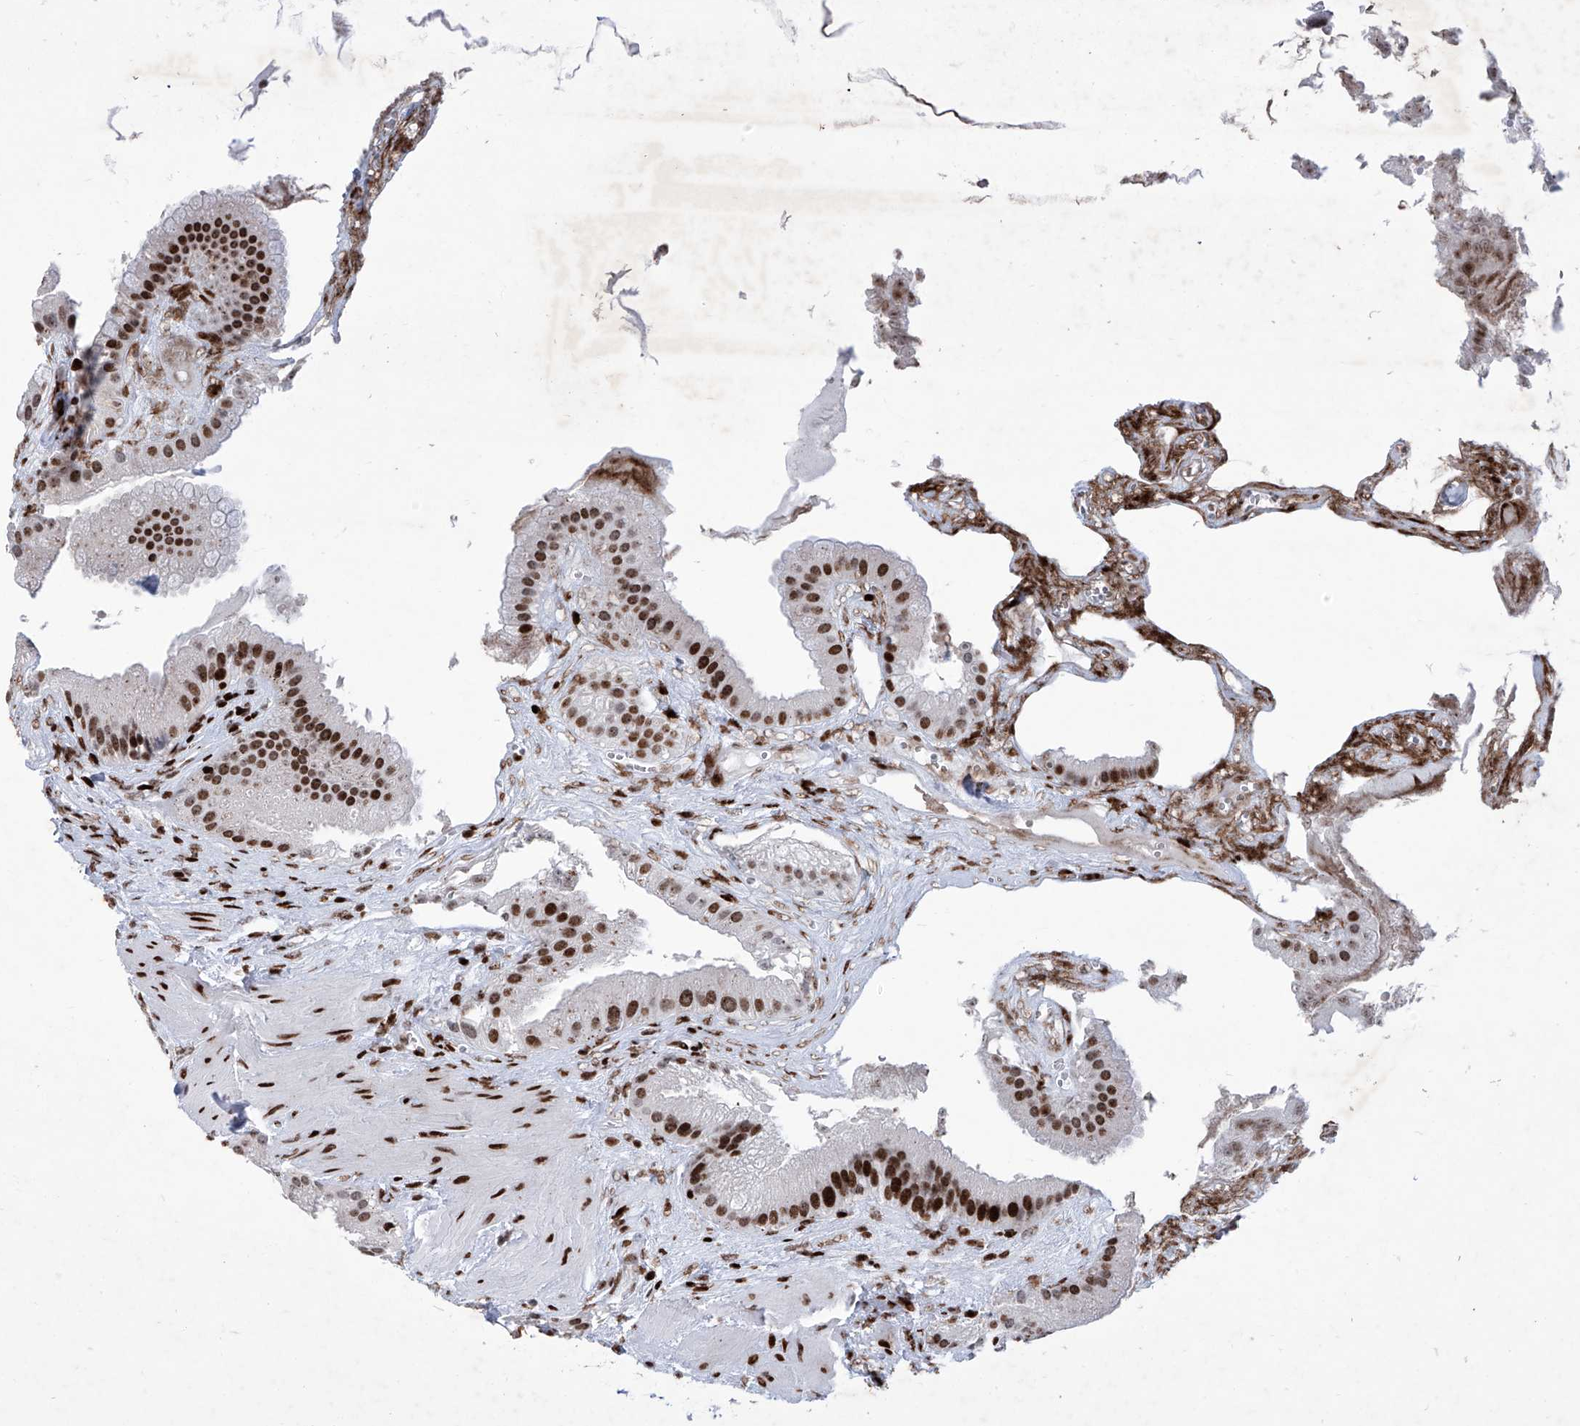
{"staining": {"intensity": "strong", "quantity": ">75%", "location": "nuclear"}, "tissue": "gallbladder", "cell_type": "Glandular cells", "image_type": "normal", "snomed": [{"axis": "morphology", "description": "Normal tissue, NOS"}, {"axis": "topography", "description": "Gallbladder"}], "caption": "Normal gallbladder exhibits strong nuclear staining in approximately >75% of glandular cells, visualized by immunohistochemistry. Immunohistochemistry stains the protein of interest in brown and the nuclei are stained blue.", "gene": "HEY2", "patient": {"sex": "male", "age": 55}}